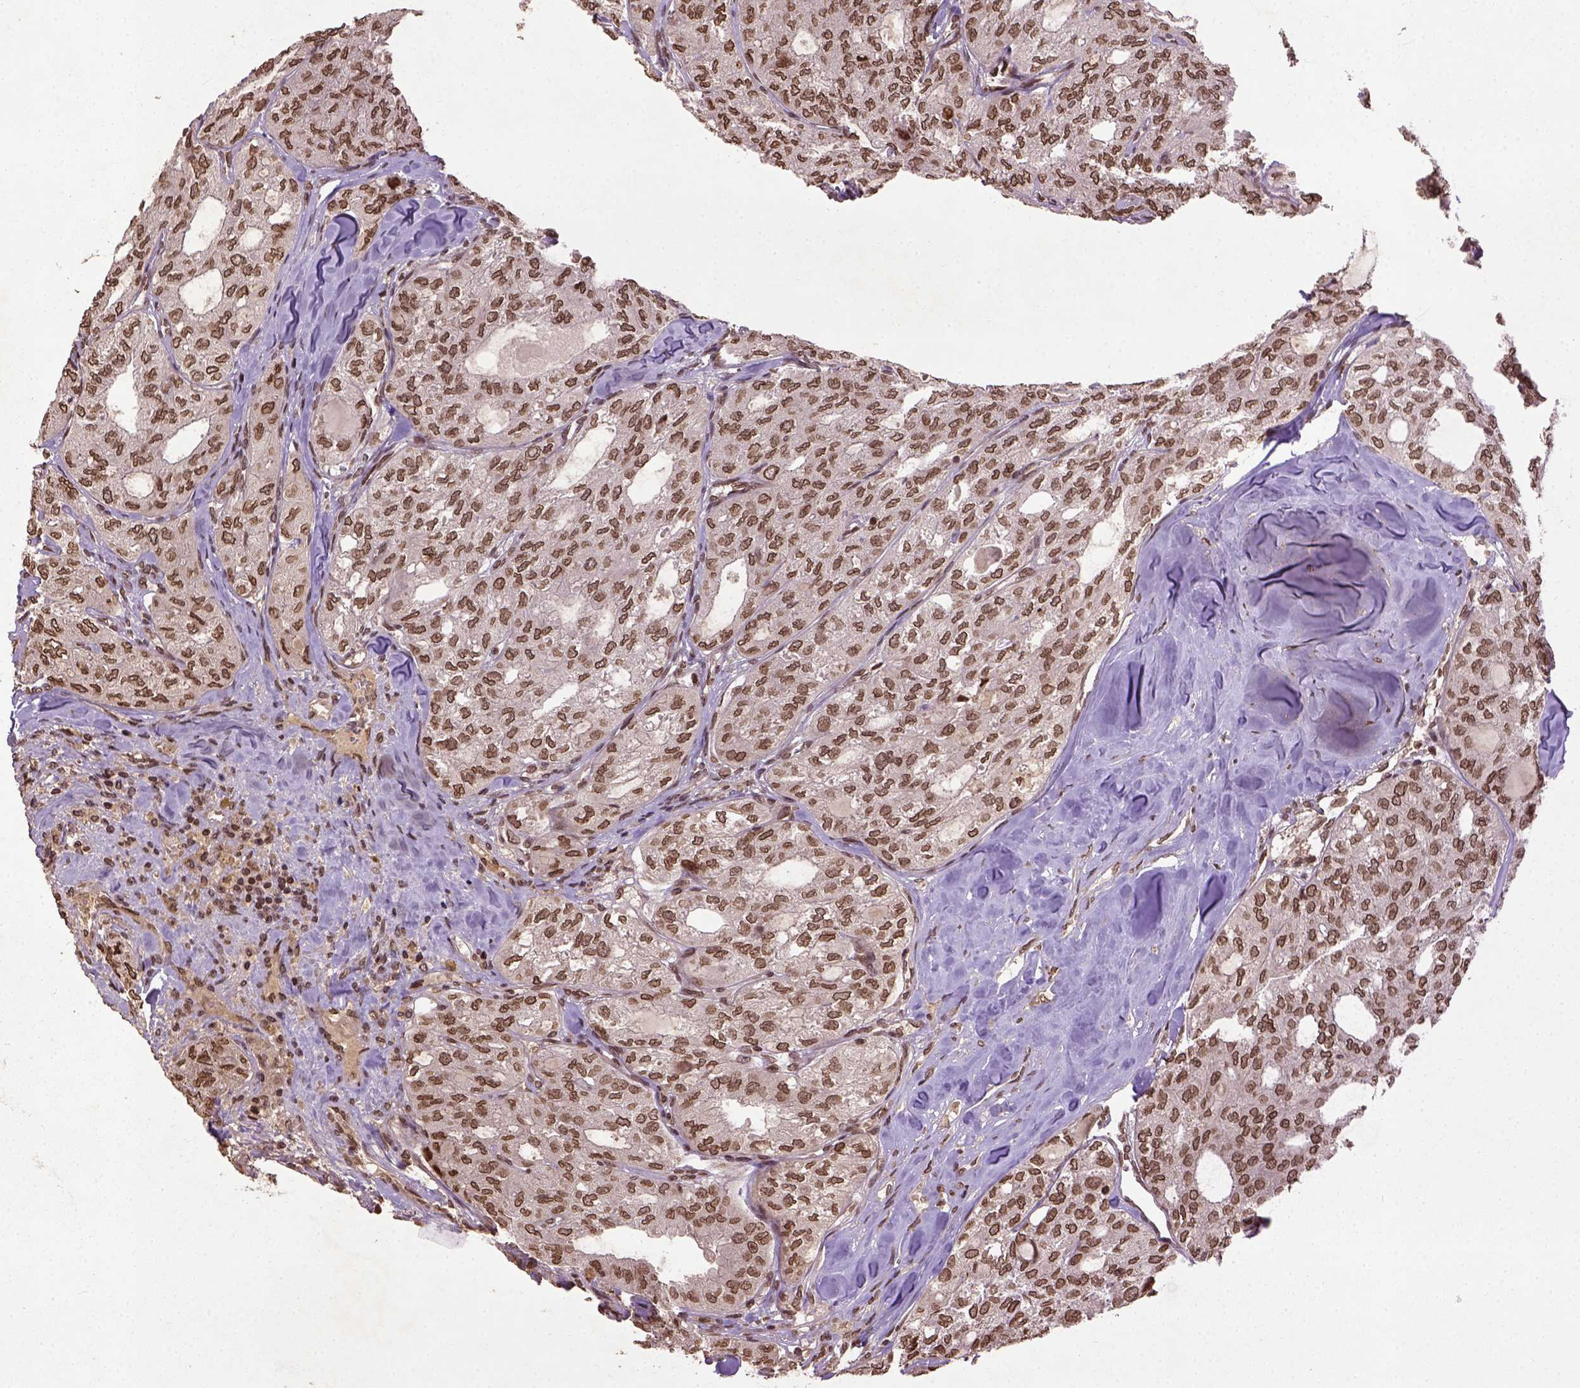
{"staining": {"intensity": "moderate", "quantity": ">75%", "location": "nuclear"}, "tissue": "thyroid cancer", "cell_type": "Tumor cells", "image_type": "cancer", "snomed": [{"axis": "morphology", "description": "Follicular adenoma carcinoma, NOS"}, {"axis": "topography", "description": "Thyroid gland"}], "caption": "Human thyroid cancer (follicular adenoma carcinoma) stained with a protein marker reveals moderate staining in tumor cells.", "gene": "BANF1", "patient": {"sex": "male", "age": 75}}